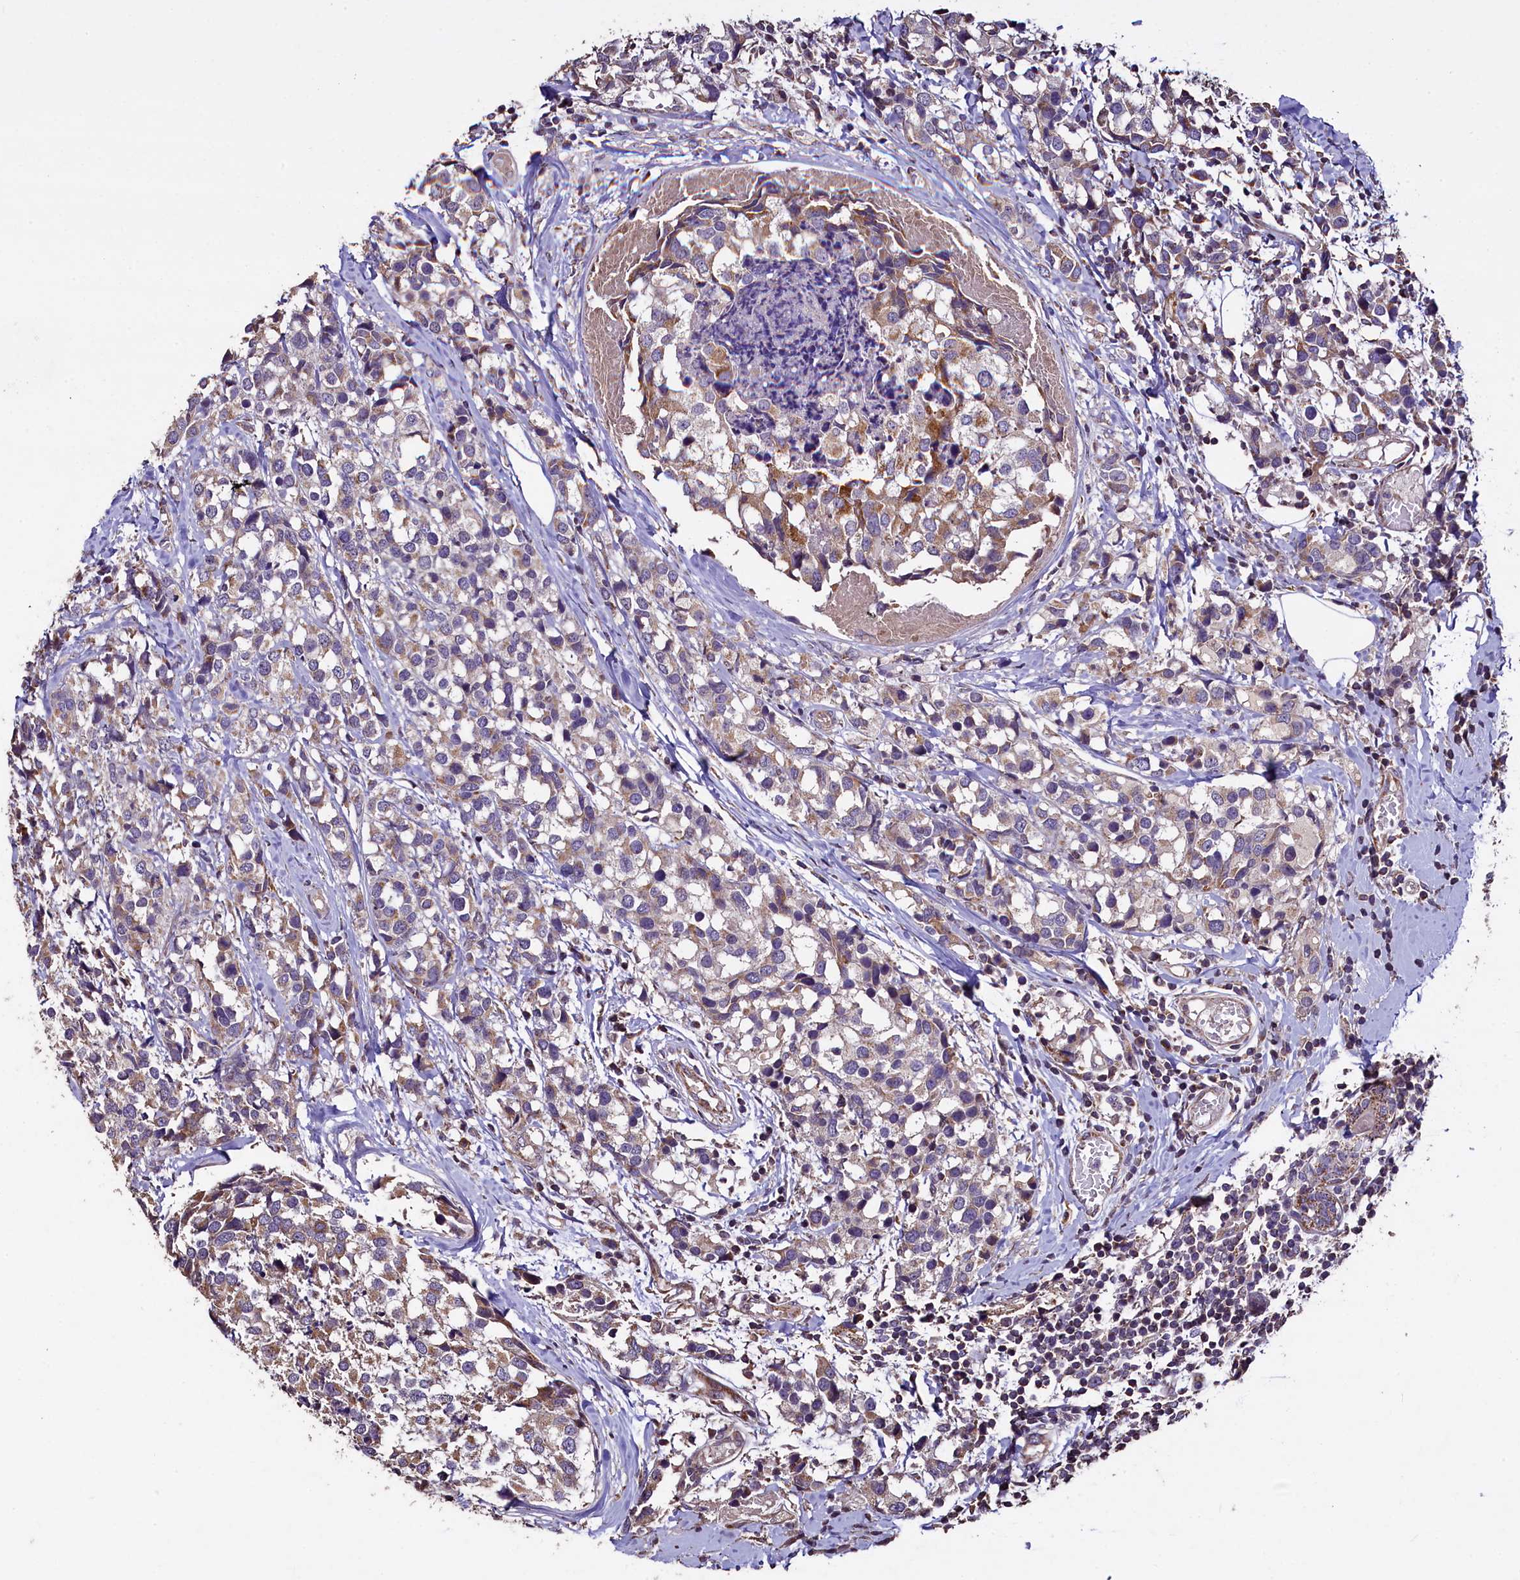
{"staining": {"intensity": "weak", "quantity": ">75%", "location": "cytoplasmic/membranous"}, "tissue": "breast cancer", "cell_type": "Tumor cells", "image_type": "cancer", "snomed": [{"axis": "morphology", "description": "Lobular carcinoma"}, {"axis": "topography", "description": "Breast"}], "caption": "IHC staining of breast cancer, which demonstrates low levels of weak cytoplasmic/membranous staining in approximately >75% of tumor cells indicating weak cytoplasmic/membranous protein expression. The staining was performed using DAB (brown) for protein detection and nuclei were counterstained in hematoxylin (blue).", "gene": "COQ9", "patient": {"sex": "female", "age": 59}}